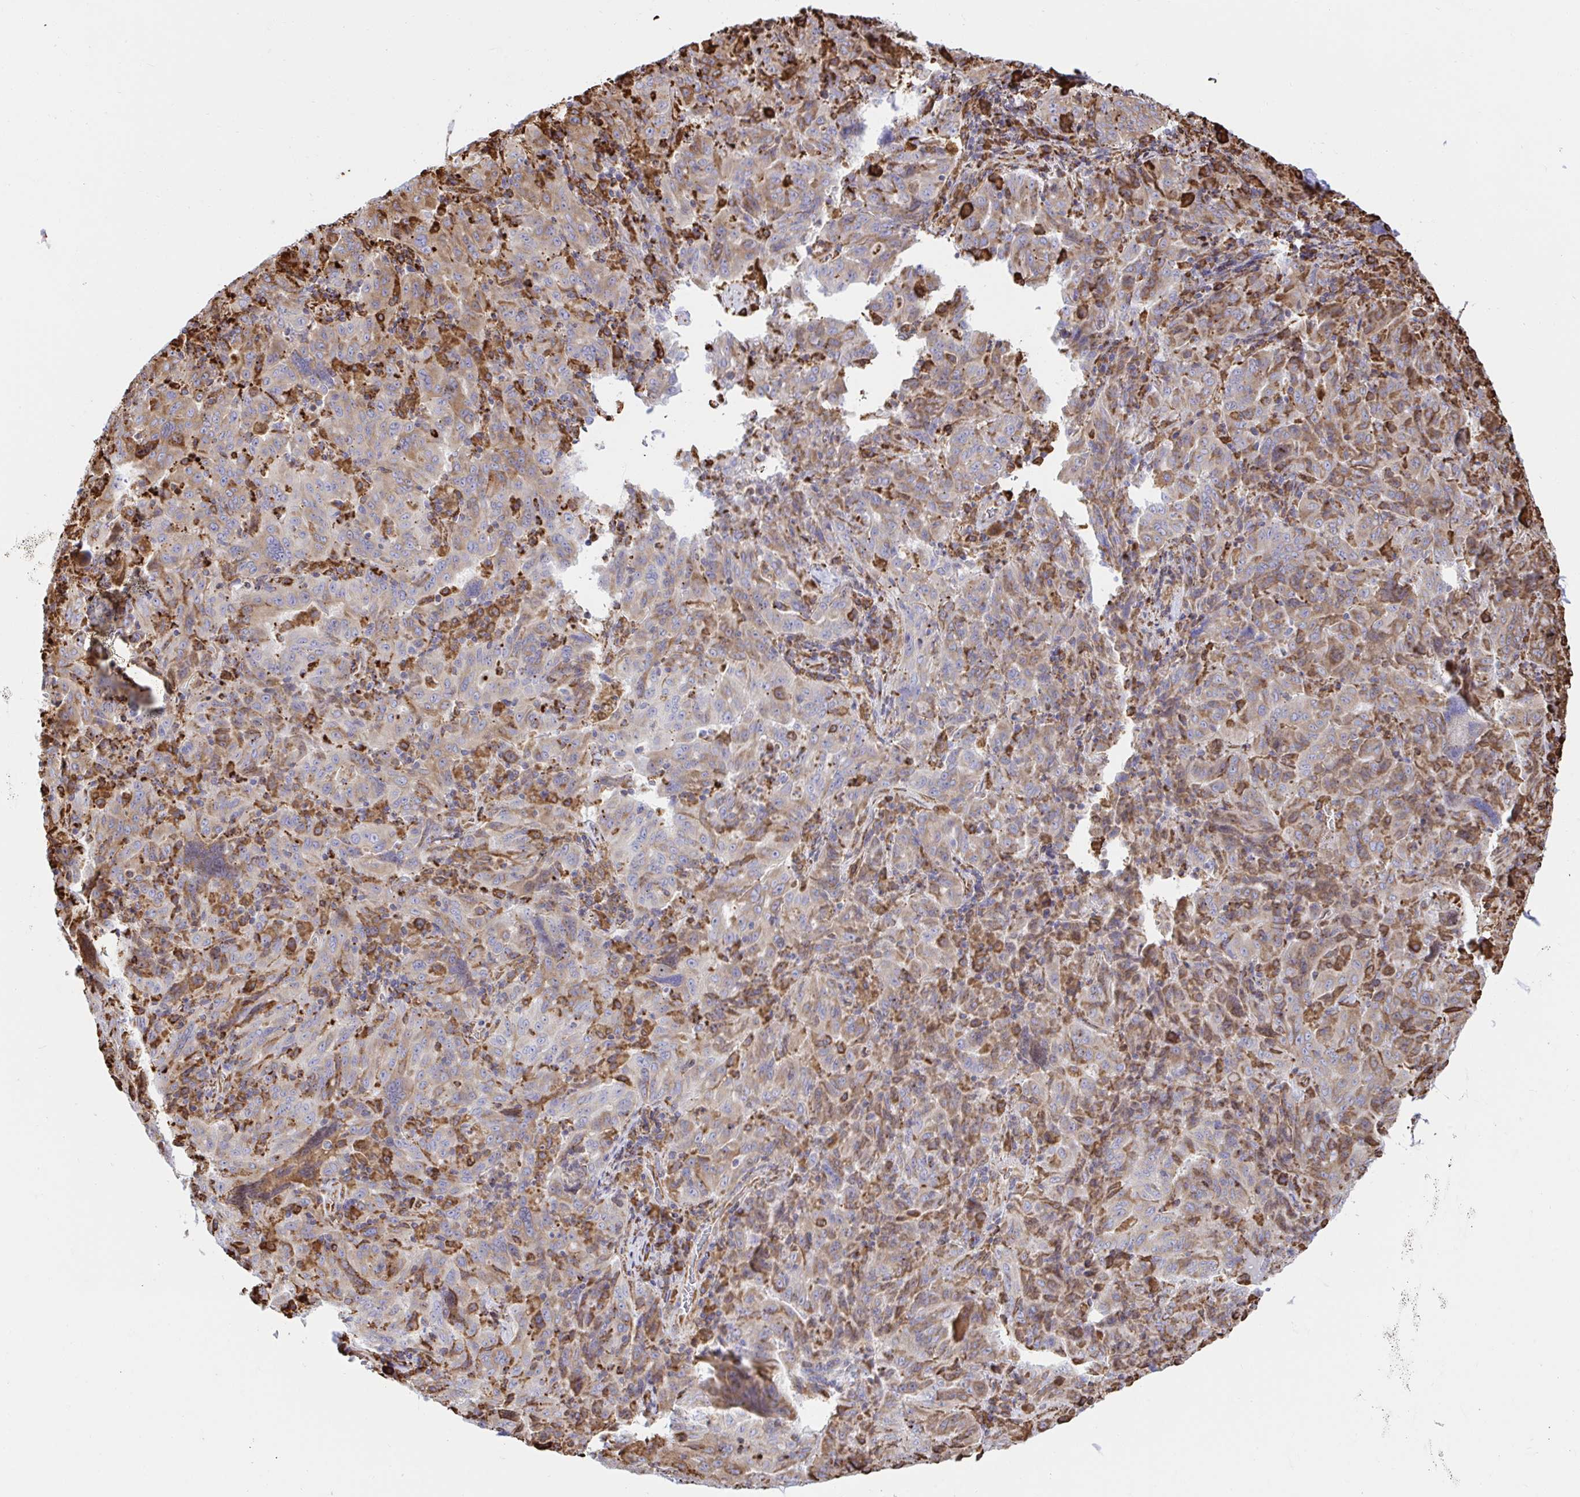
{"staining": {"intensity": "weak", "quantity": "25%-75%", "location": "cytoplasmic/membranous"}, "tissue": "pancreatic cancer", "cell_type": "Tumor cells", "image_type": "cancer", "snomed": [{"axis": "morphology", "description": "Adenocarcinoma, NOS"}, {"axis": "topography", "description": "Pancreas"}], "caption": "Pancreatic adenocarcinoma tissue reveals weak cytoplasmic/membranous expression in approximately 25%-75% of tumor cells (brown staining indicates protein expression, while blue staining denotes nuclei).", "gene": "CLGN", "patient": {"sex": "male", "age": 63}}